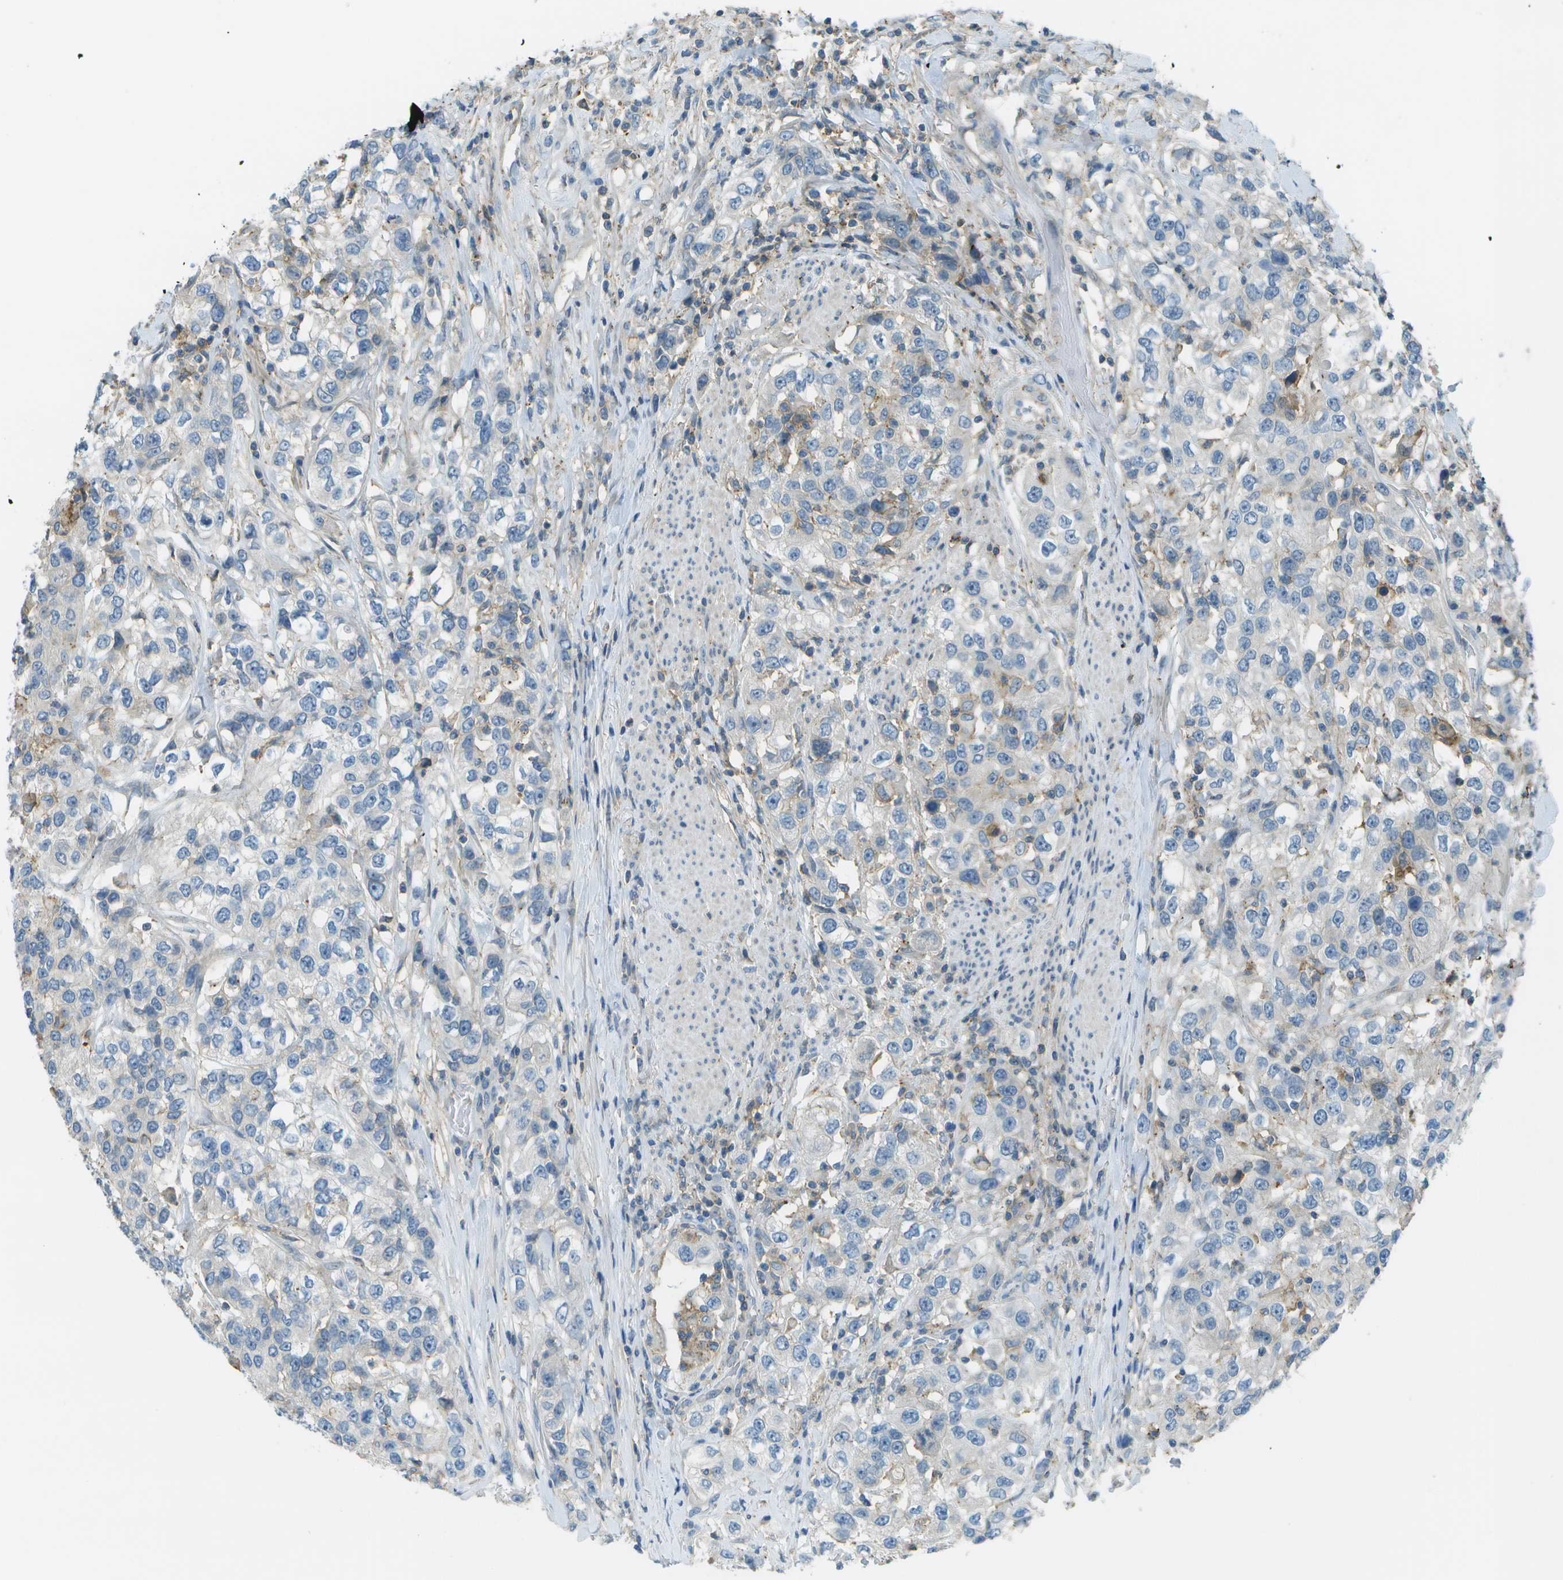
{"staining": {"intensity": "negative", "quantity": "none", "location": "none"}, "tissue": "urothelial cancer", "cell_type": "Tumor cells", "image_type": "cancer", "snomed": [{"axis": "morphology", "description": "Urothelial carcinoma, High grade"}, {"axis": "topography", "description": "Urinary bladder"}], "caption": "Histopathology image shows no significant protein positivity in tumor cells of urothelial cancer.", "gene": "LRRC66", "patient": {"sex": "female", "age": 80}}